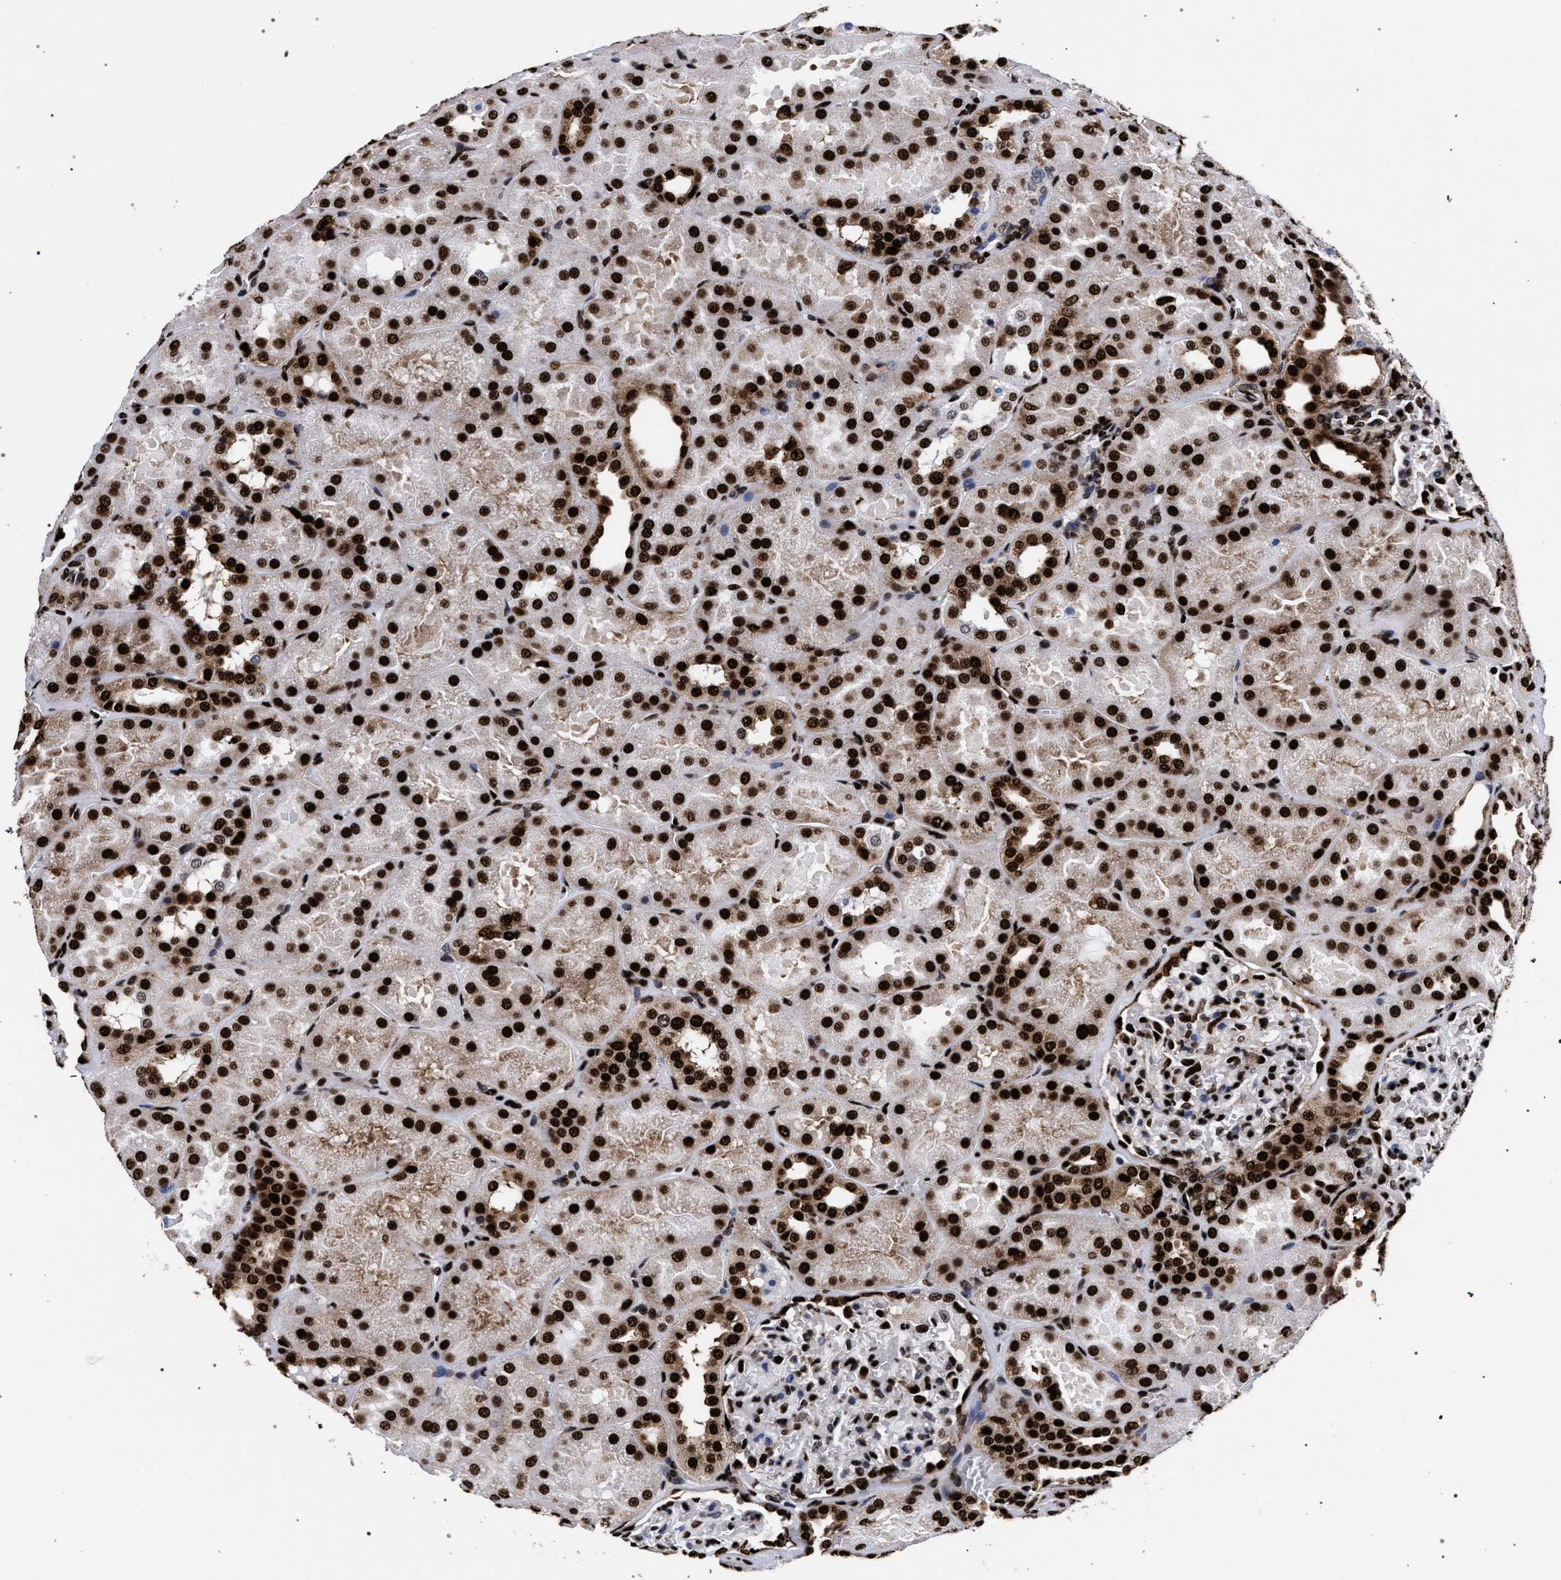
{"staining": {"intensity": "strong", "quantity": ">75%", "location": "nuclear"}, "tissue": "kidney", "cell_type": "Cells in glomeruli", "image_type": "normal", "snomed": [{"axis": "morphology", "description": "Normal tissue, NOS"}, {"axis": "topography", "description": "Kidney"}], "caption": "The immunohistochemical stain shows strong nuclear positivity in cells in glomeruli of normal kidney.", "gene": "HNRNPA1", "patient": {"sex": "male", "age": 28}}